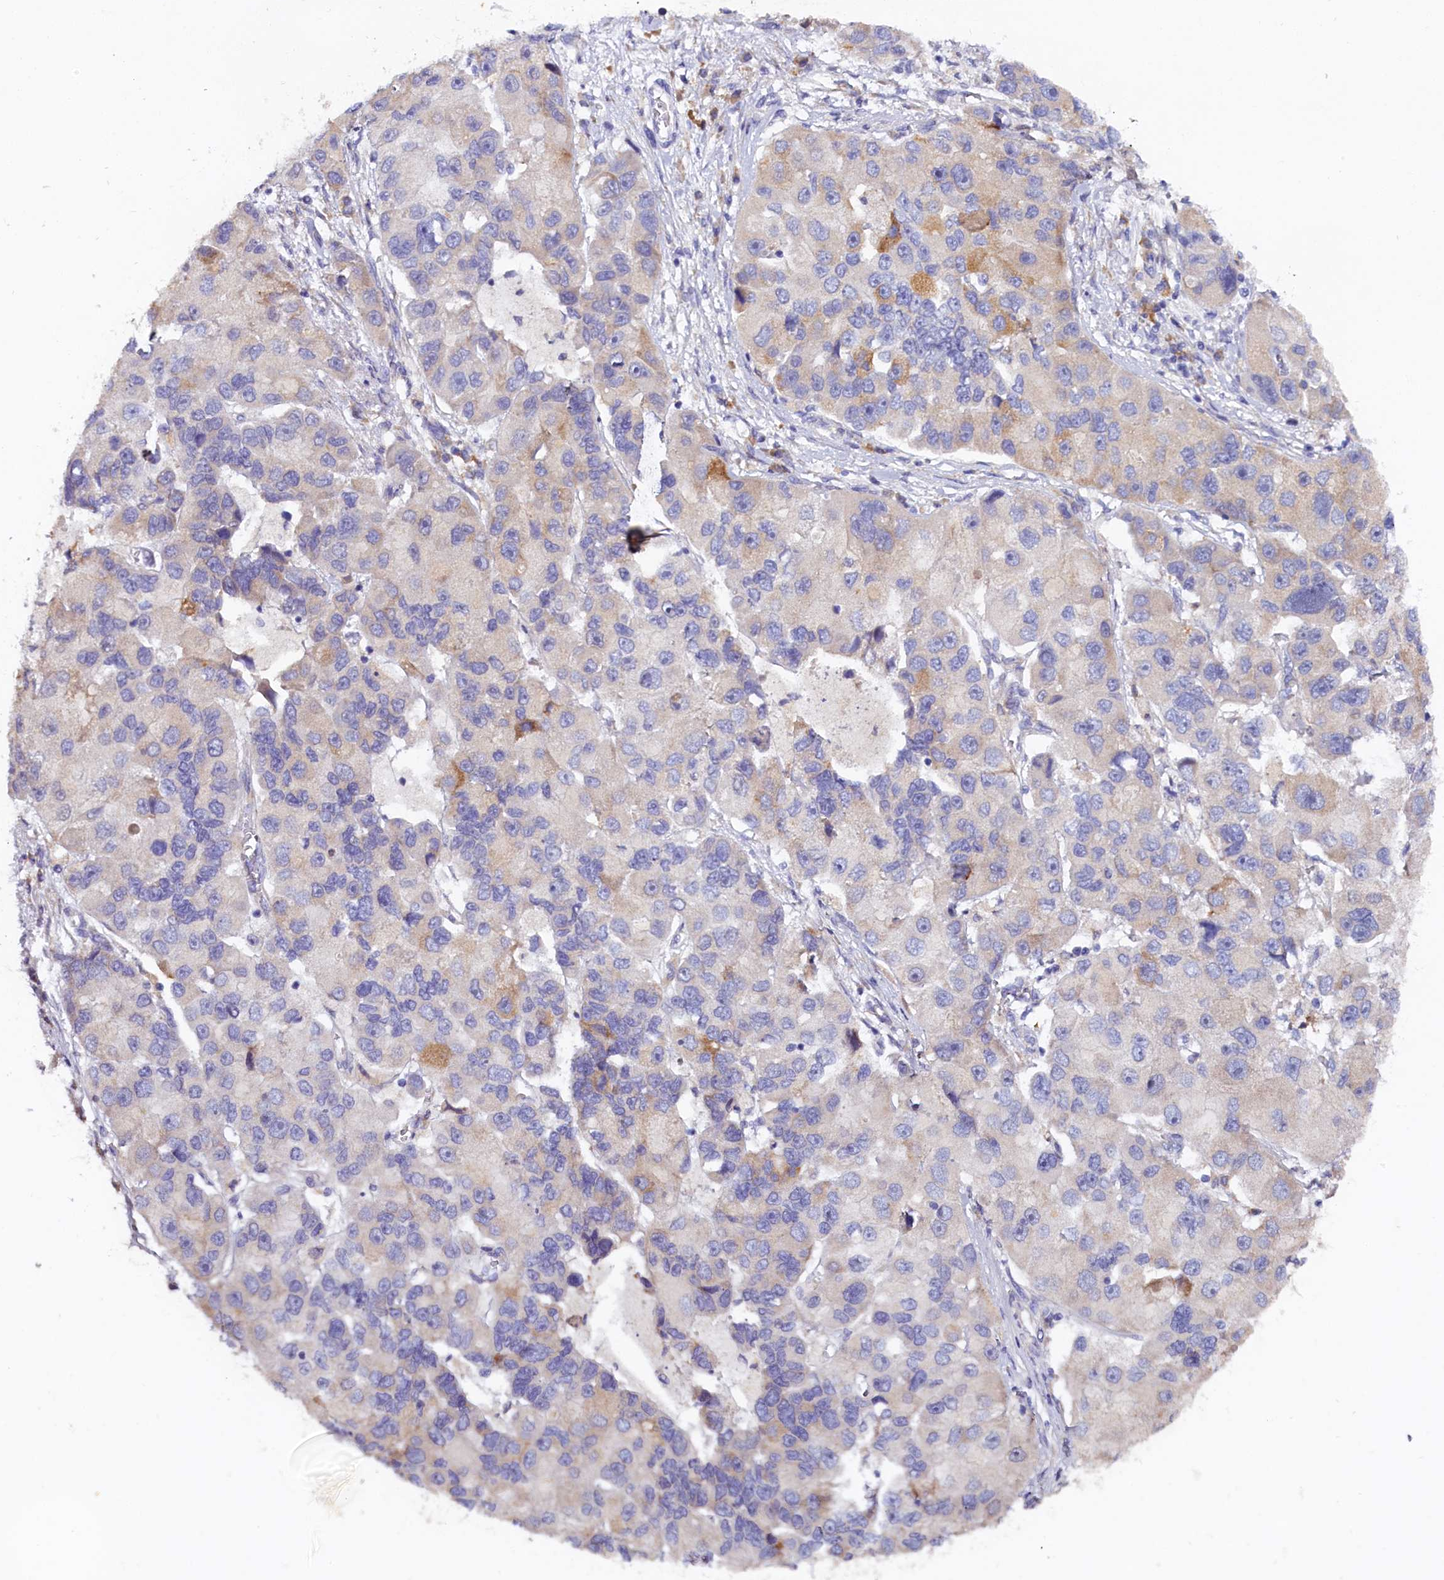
{"staining": {"intensity": "moderate", "quantity": "<25%", "location": "cytoplasmic/membranous"}, "tissue": "lung cancer", "cell_type": "Tumor cells", "image_type": "cancer", "snomed": [{"axis": "morphology", "description": "Adenocarcinoma, NOS"}, {"axis": "topography", "description": "Lung"}], "caption": "This micrograph displays immunohistochemistry (IHC) staining of human lung adenocarcinoma, with low moderate cytoplasmic/membranous staining in approximately <25% of tumor cells.", "gene": "ST7L", "patient": {"sex": "female", "age": 54}}